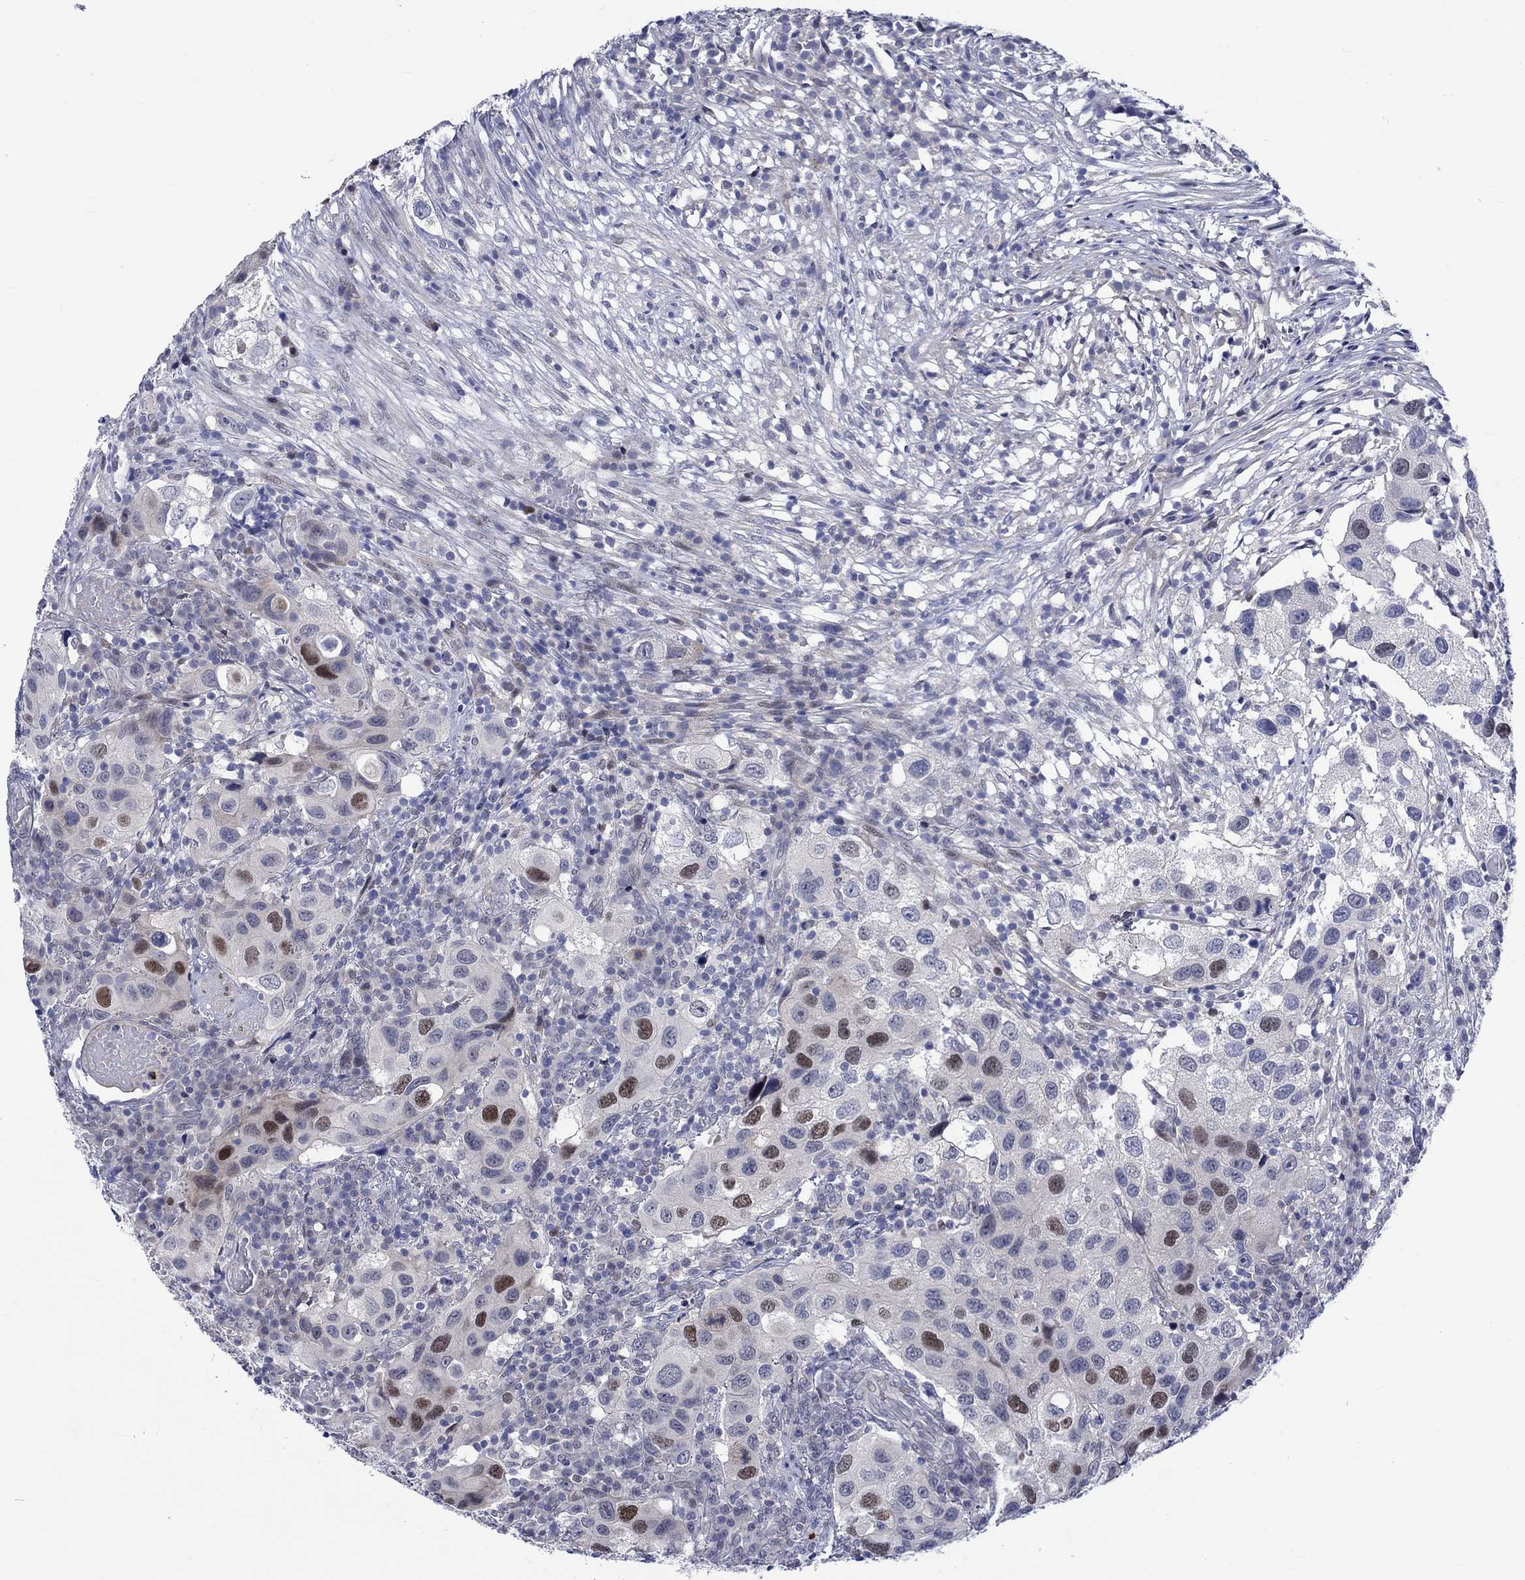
{"staining": {"intensity": "moderate", "quantity": "25%-75%", "location": "nuclear"}, "tissue": "urothelial cancer", "cell_type": "Tumor cells", "image_type": "cancer", "snomed": [{"axis": "morphology", "description": "Urothelial carcinoma, High grade"}, {"axis": "topography", "description": "Urinary bladder"}], "caption": "IHC image of neoplastic tissue: human high-grade urothelial carcinoma stained using immunohistochemistry exhibits medium levels of moderate protein expression localized specifically in the nuclear of tumor cells, appearing as a nuclear brown color.", "gene": "E2F8", "patient": {"sex": "male", "age": 79}}